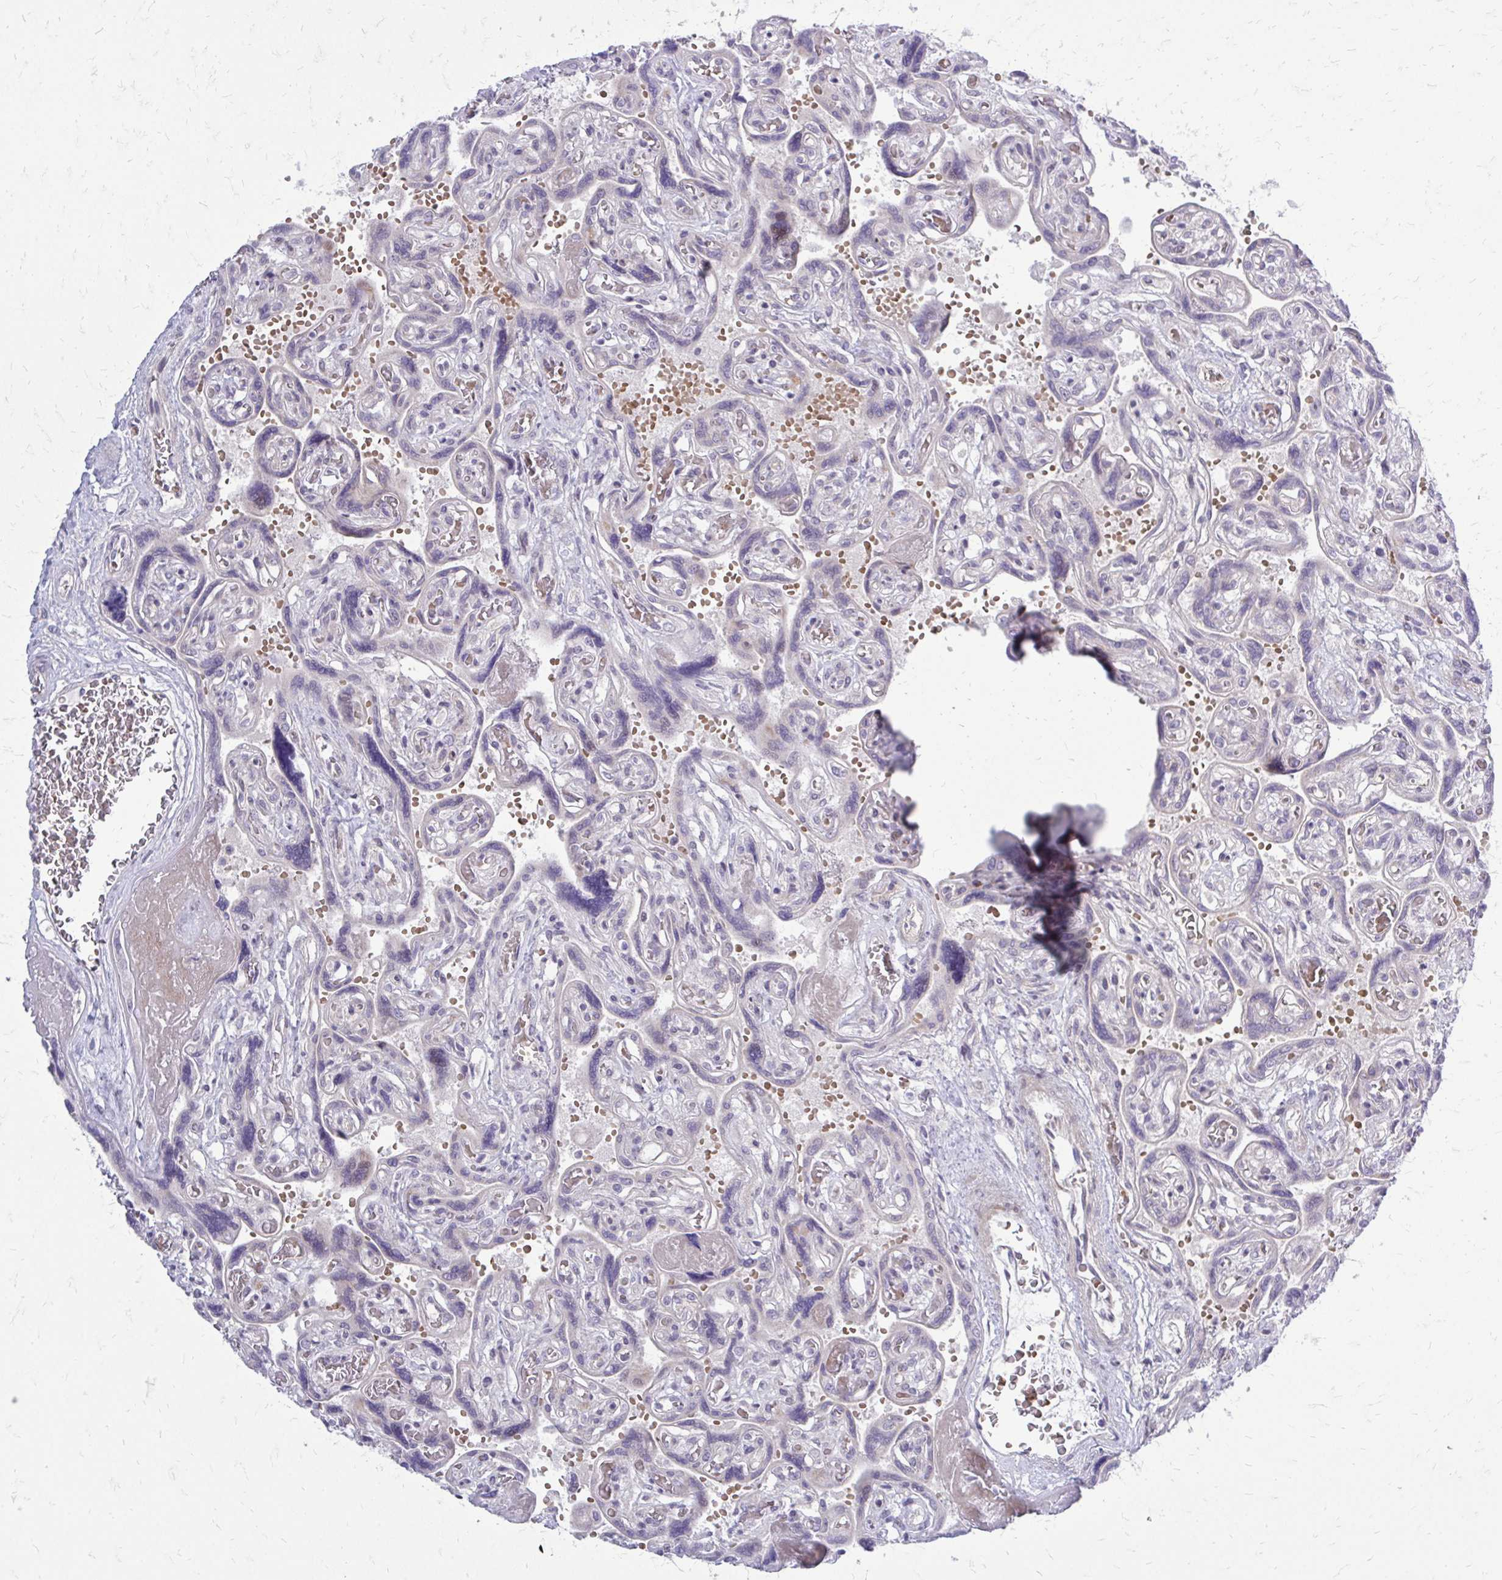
{"staining": {"intensity": "weak", "quantity": "25%-75%", "location": "cytoplasmic/membranous"}, "tissue": "placenta", "cell_type": "Decidual cells", "image_type": "normal", "snomed": [{"axis": "morphology", "description": "Normal tissue, NOS"}, {"axis": "topography", "description": "Placenta"}], "caption": "IHC micrograph of benign placenta stained for a protein (brown), which displays low levels of weak cytoplasmic/membranous staining in about 25%-75% of decidual cells.", "gene": "PPDPFL", "patient": {"sex": "female", "age": 32}}